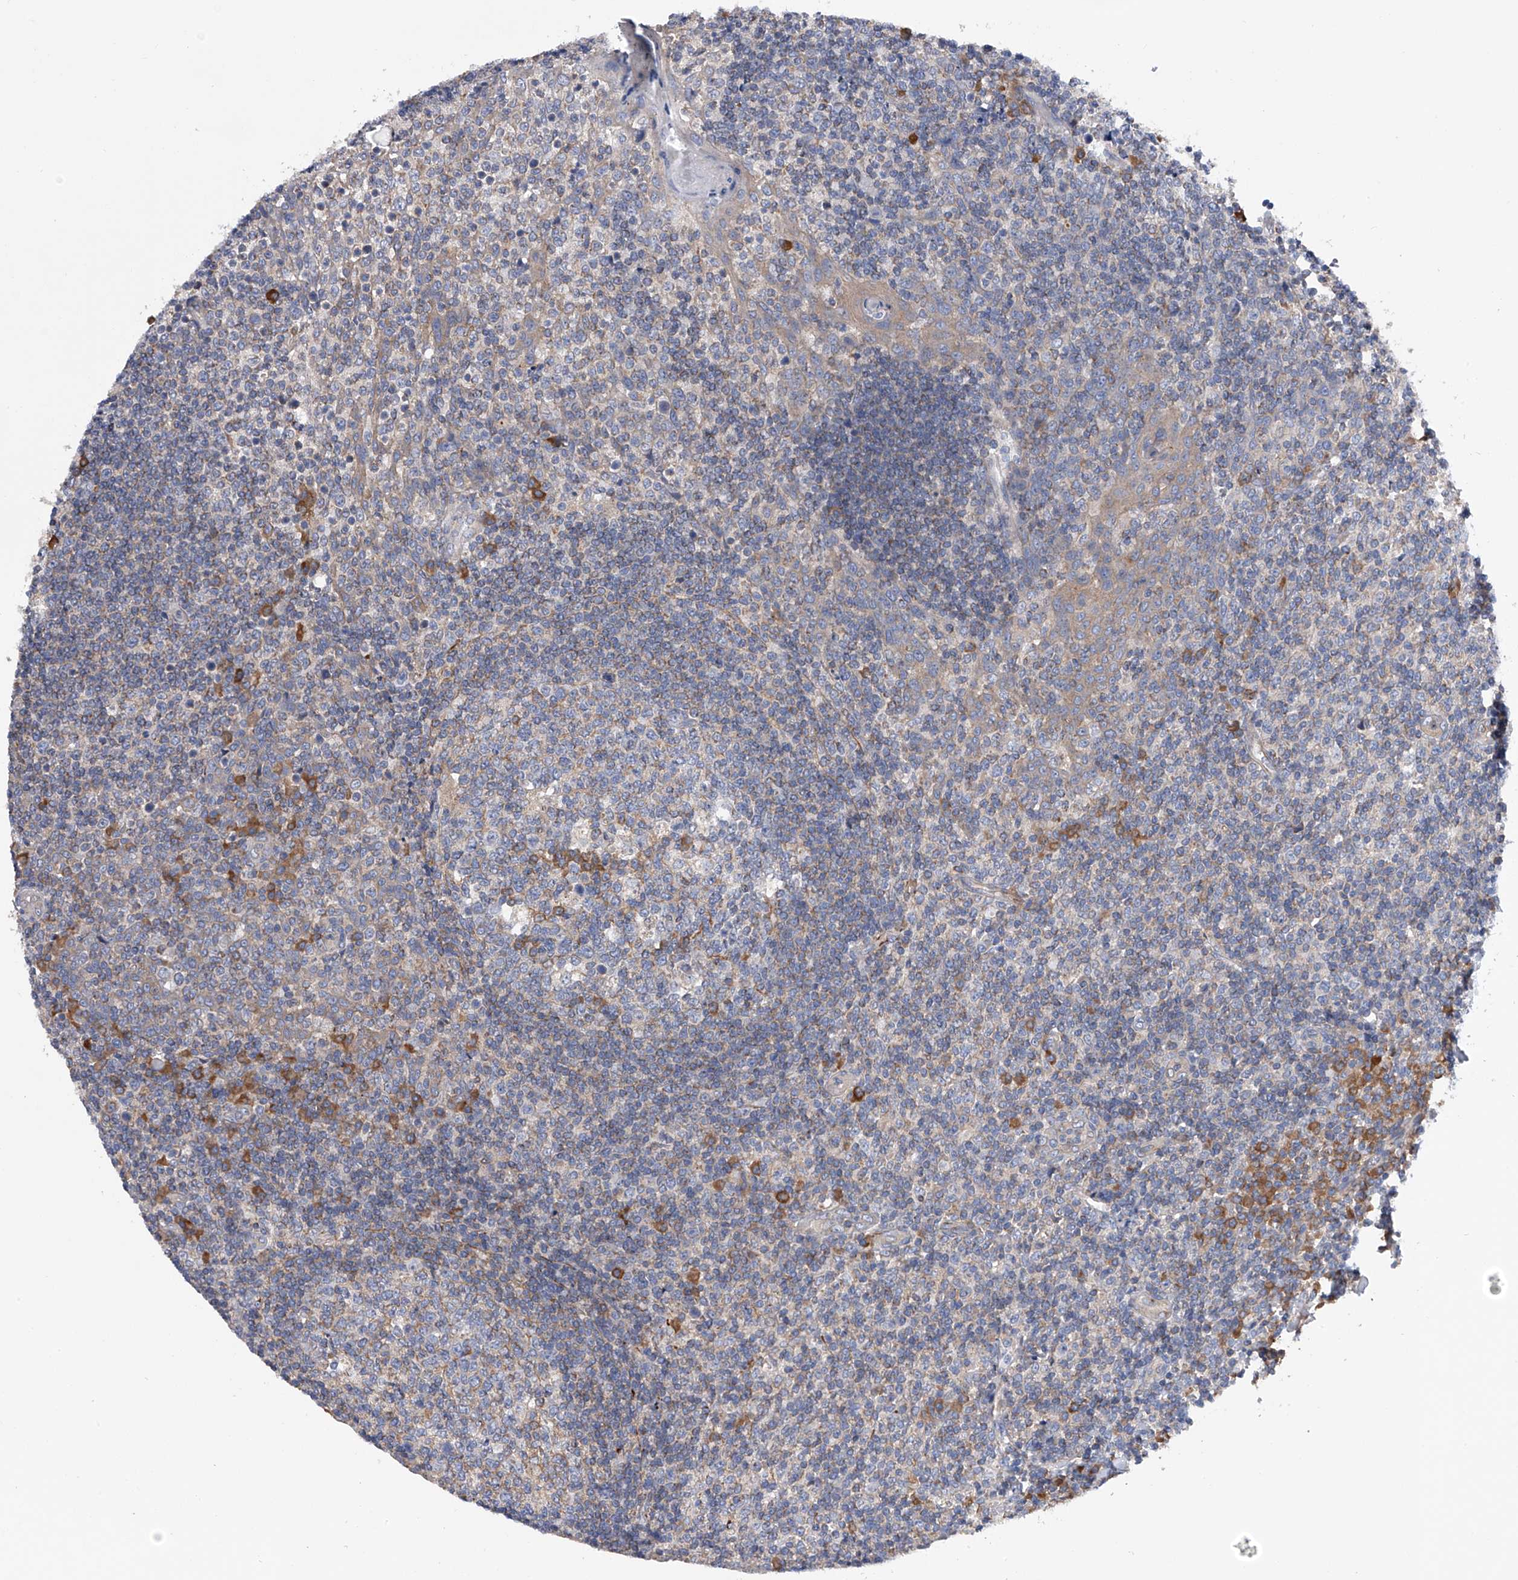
{"staining": {"intensity": "moderate", "quantity": "<25%", "location": "cytoplasmic/membranous"}, "tissue": "tonsil", "cell_type": "Germinal center cells", "image_type": "normal", "snomed": [{"axis": "morphology", "description": "Normal tissue, NOS"}, {"axis": "topography", "description": "Tonsil"}], "caption": "Human tonsil stained for a protein (brown) shows moderate cytoplasmic/membranous positive staining in about <25% of germinal center cells.", "gene": "MLYCD", "patient": {"sex": "female", "age": 19}}